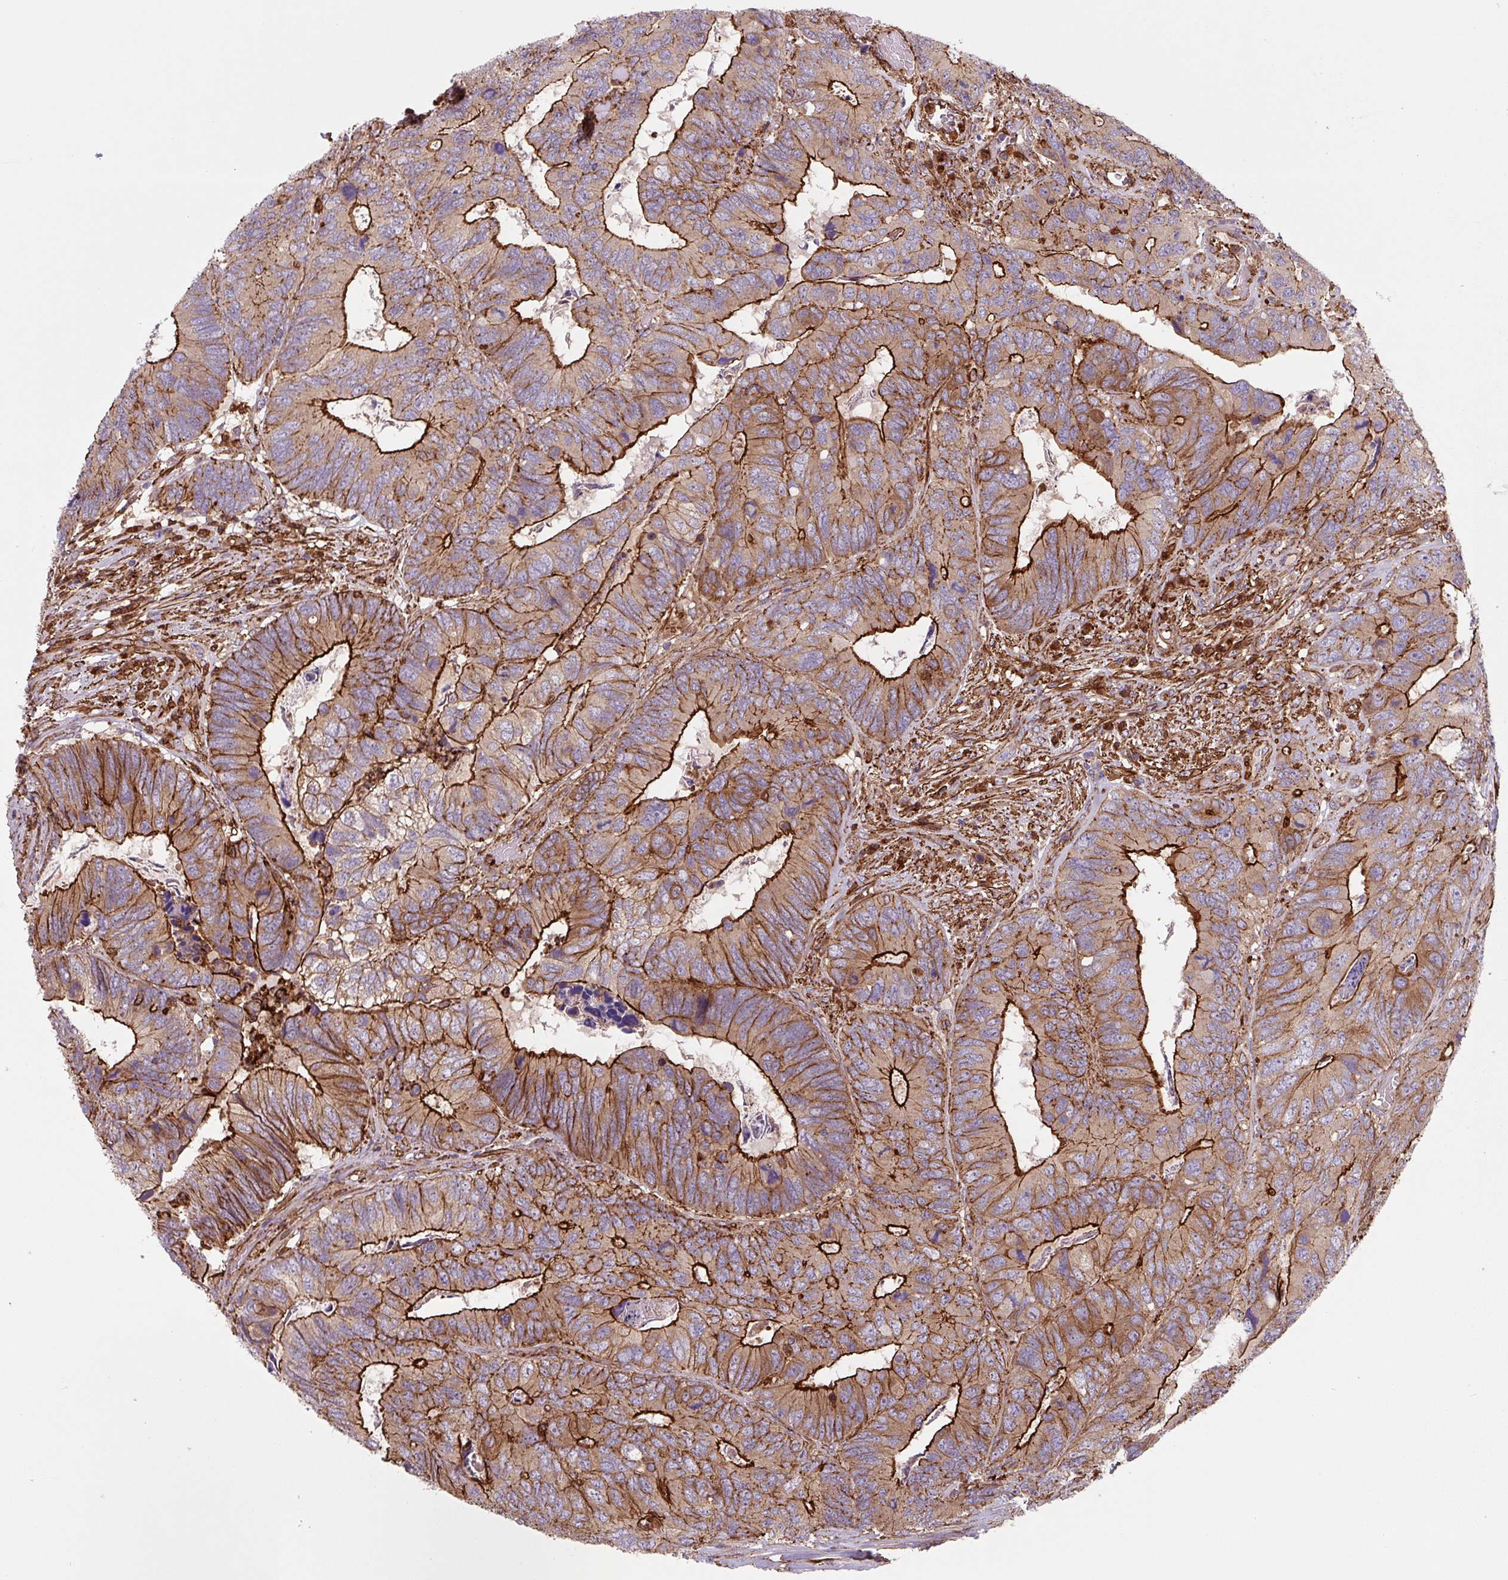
{"staining": {"intensity": "strong", "quantity": ">75%", "location": "cytoplasmic/membranous"}, "tissue": "colorectal cancer", "cell_type": "Tumor cells", "image_type": "cancer", "snomed": [{"axis": "morphology", "description": "Adenocarcinoma, NOS"}, {"axis": "topography", "description": "Colon"}], "caption": "A high-resolution photomicrograph shows IHC staining of colorectal cancer, which demonstrates strong cytoplasmic/membranous positivity in about >75% of tumor cells.", "gene": "DHFR2", "patient": {"sex": "female", "age": 67}}